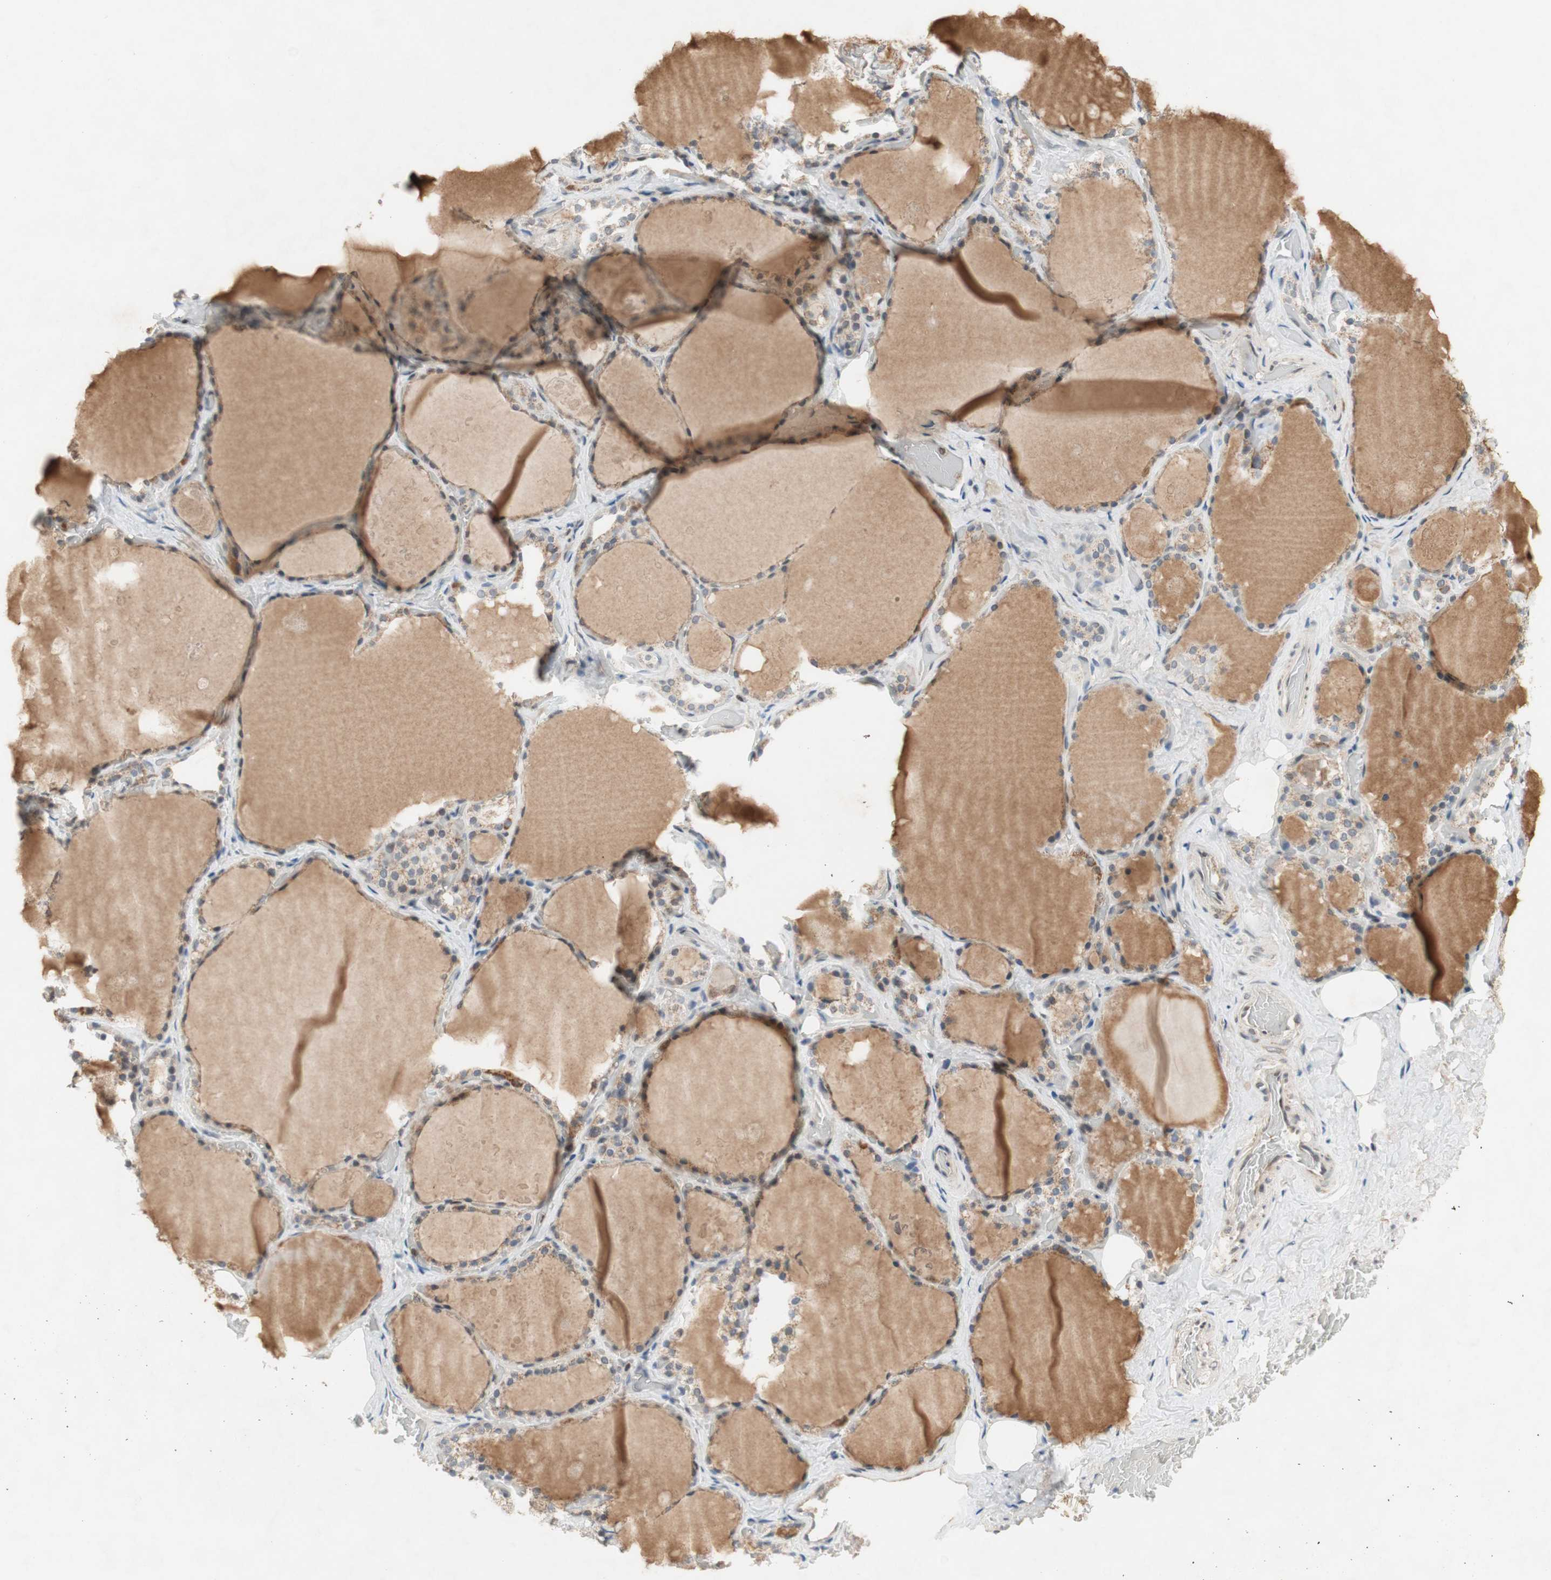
{"staining": {"intensity": "moderate", "quantity": "<25%", "location": "cytoplasmic/membranous"}, "tissue": "thyroid gland", "cell_type": "Glandular cells", "image_type": "normal", "snomed": [{"axis": "morphology", "description": "Normal tissue, NOS"}, {"axis": "topography", "description": "Thyroid gland"}], "caption": "Immunohistochemistry (IHC) (DAB (3,3'-diaminobenzidine)) staining of benign thyroid gland reveals moderate cytoplasmic/membranous protein positivity in approximately <25% of glandular cells.", "gene": "DNMT3A", "patient": {"sex": "male", "age": 61}}